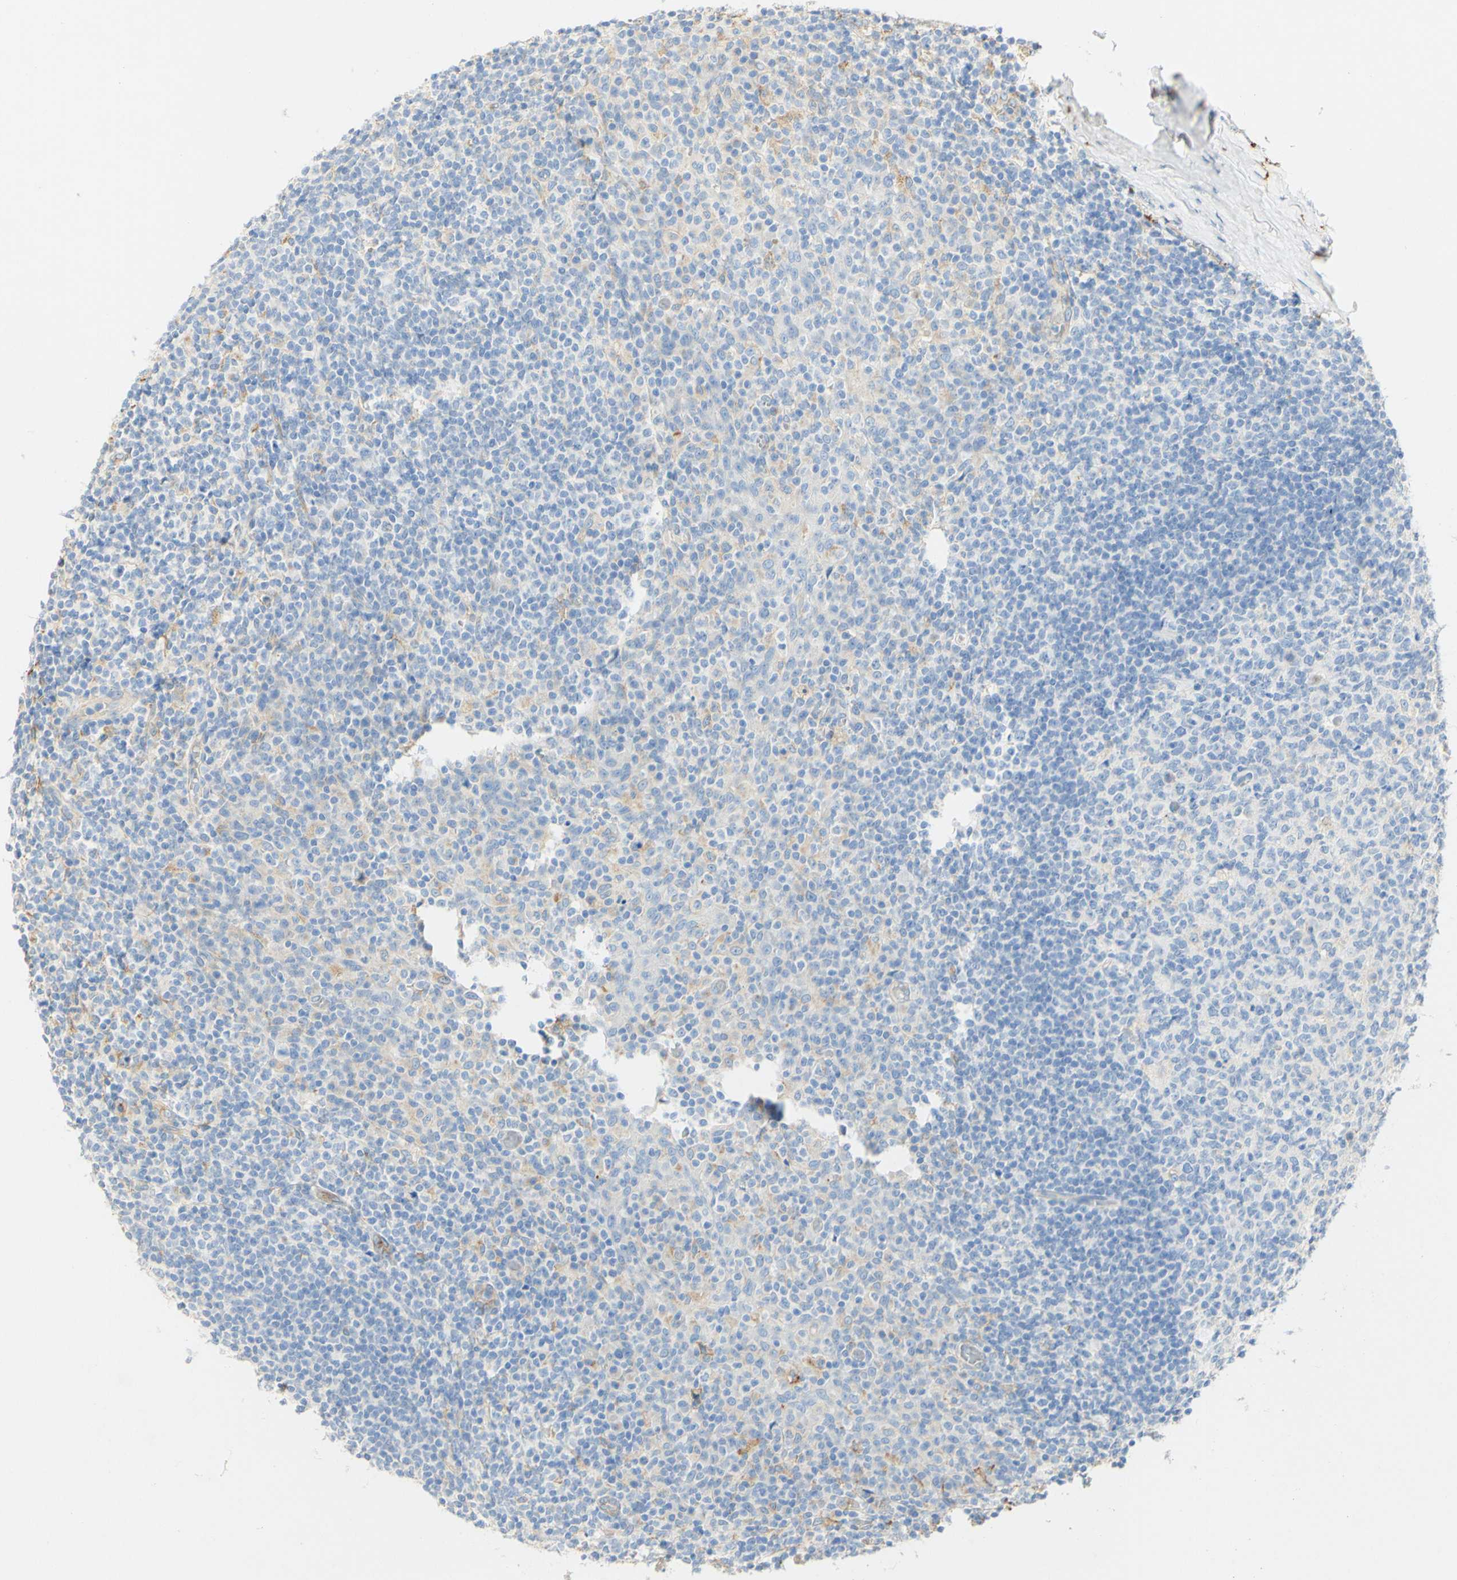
{"staining": {"intensity": "weak", "quantity": "<25%", "location": "cytoplasmic/membranous"}, "tissue": "tonsil", "cell_type": "Germinal center cells", "image_type": "normal", "snomed": [{"axis": "morphology", "description": "Normal tissue, NOS"}, {"axis": "topography", "description": "Tonsil"}], "caption": "IHC photomicrograph of benign tonsil: human tonsil stained with DAB (3,3'-diaminobenzidine) demonstrates no significant protein expression in germinal center cells.", "gene": "FCGRT", "patient": {"sex": "female", "age": 19}}